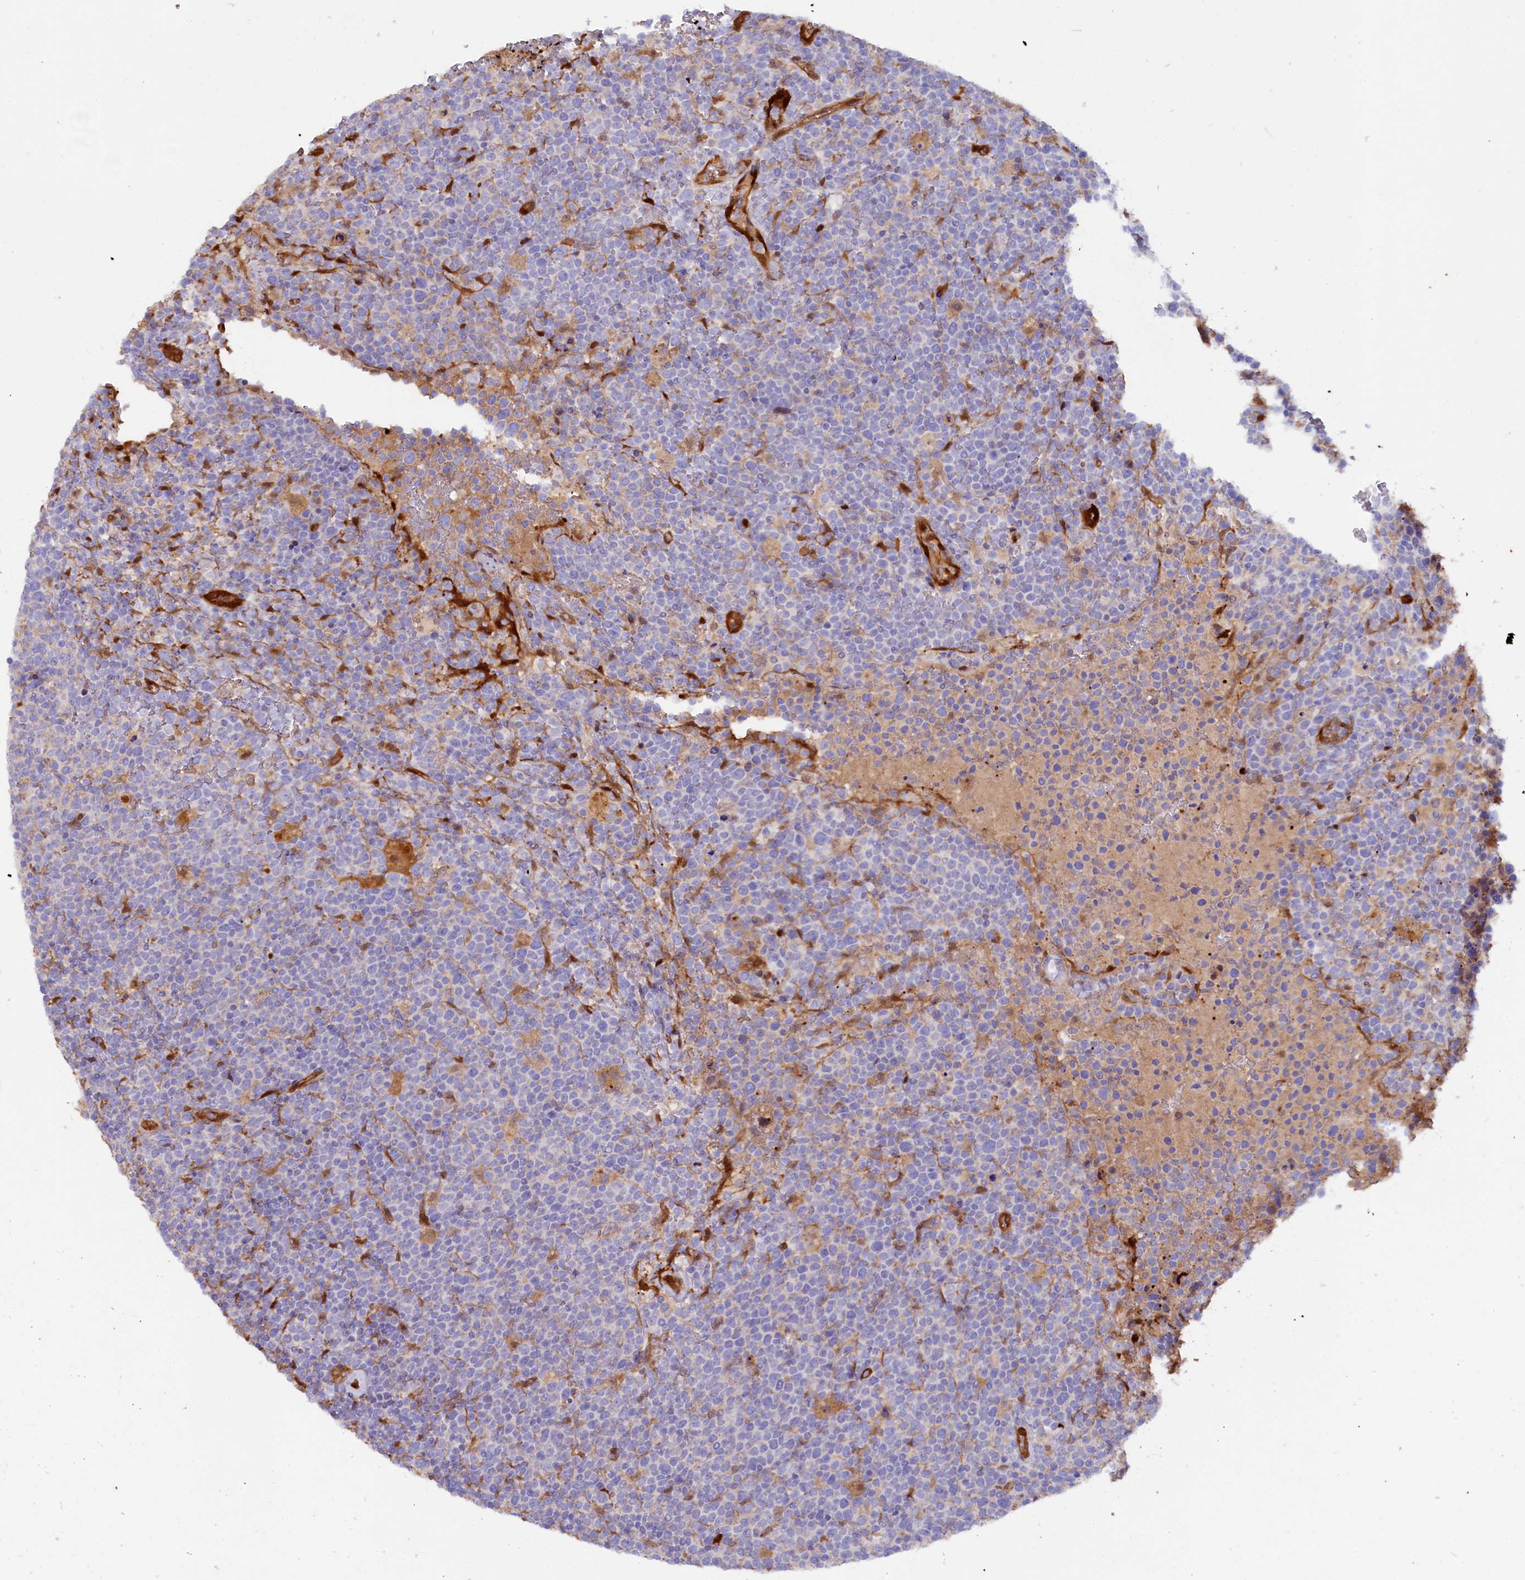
{"staining": {"intensity": "negative", "quantity": "none", "location": "none"}, "tissue": "lymphoma", "cell_type": "Tumor cells", "image_type": "cancer", "snomed": [{"axis": "morphology", "description": "Malignant lymphoma, non-Hodgkin's type, High grade"}, {"axis": "topography", "description": "Lymph node"}], "caption": "A histopathology image of lymphoma stained for a protein reveals no brown staining in tumor cells.", "gene": "IL17RD", "patient": {"sex": "male", "age": 61}}